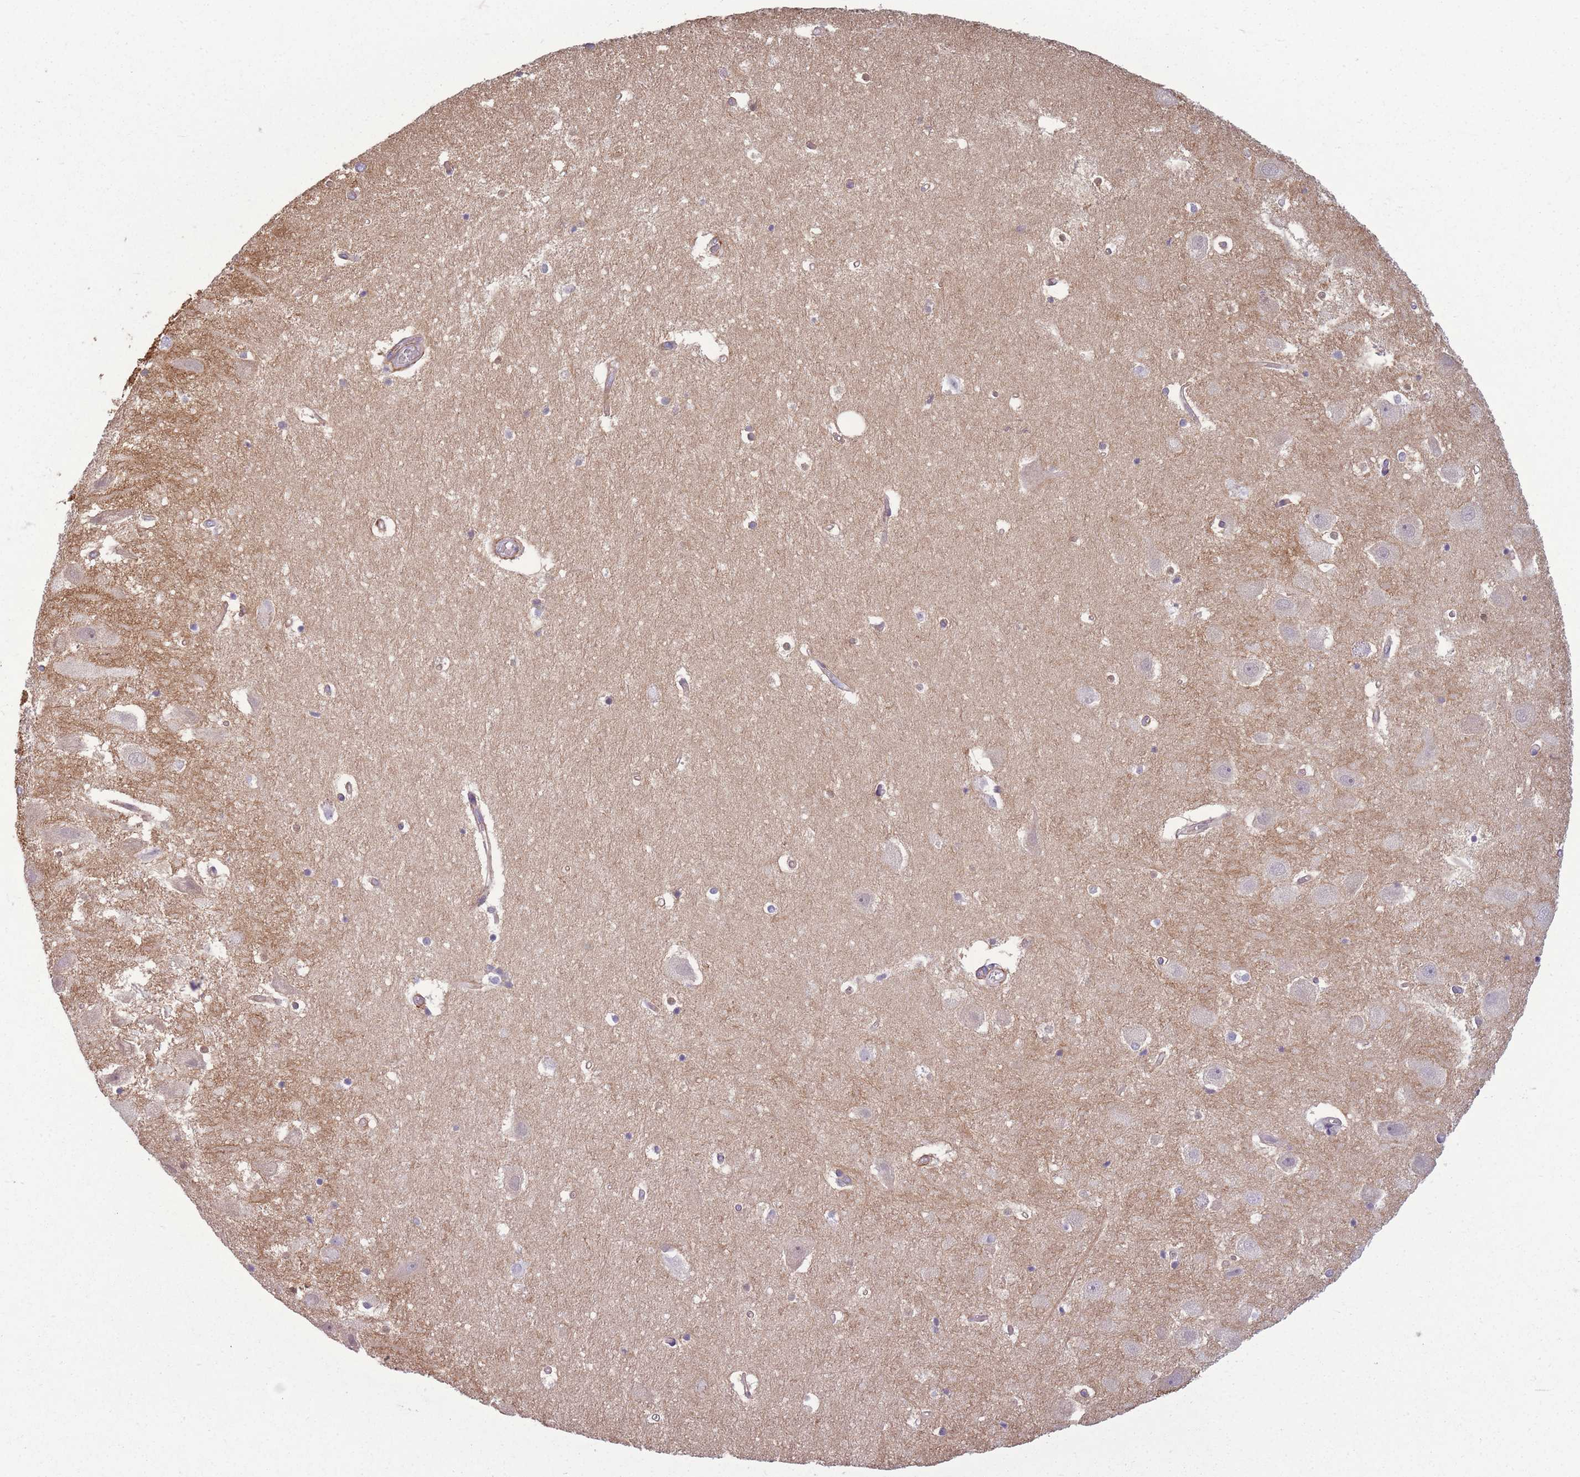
{"staining": {"intensity": "strong", "quantity": "<25%", "location": "cytoplasmic/membranous"}, "tissue": "hippocampus", "cell_type": "Glial cells", "image_type": "normal", "snomed": [{"axis": "morphology", "description": "Normal tissue, NOS"}, {"axis": "topography", "description": "Hippocampus"}], "caption": "Immunohistochemistry (IHC) staining of benign hippocampus, which shows medium levels of strong cytoplasmic/membranous staining in about <25% of glial cells indicating strong cytoplasmic/membranous protein positivity. The staining was performed using DAB (brown) for protein detection and nuclei were counterstained in hematoxylin (blue).", "gene": "ADD1", "patient": {"sex": "female", "age": 52}}